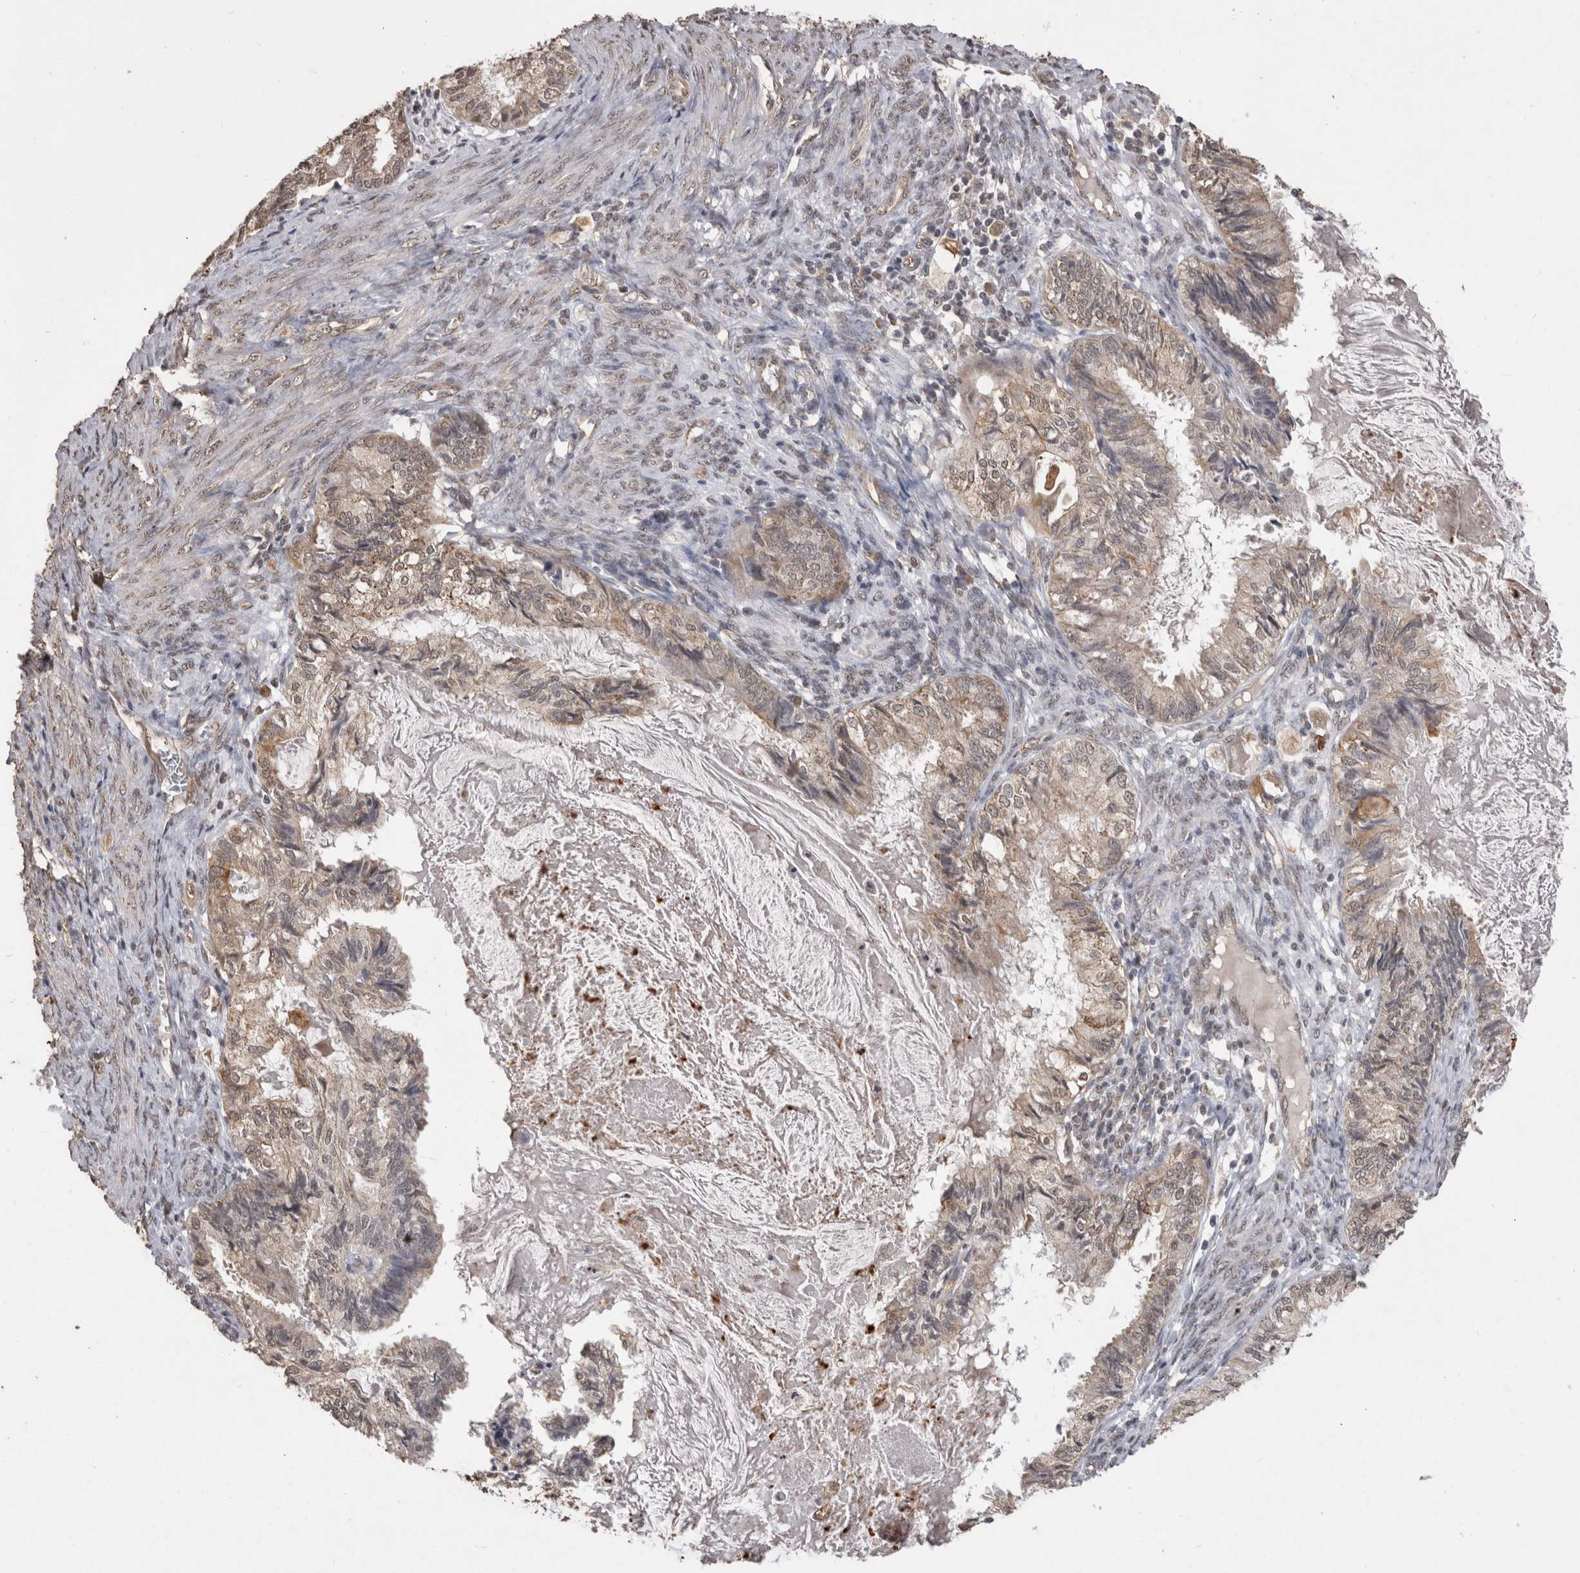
{"staining": {"intensity": "weak", "quantity": ">75%", "location": "cytoplasmic/membranous"}, "tissue": "cervical cancer", "cell_type": "Tumor cells", "image_type": "cancer", "snomed": [{"axis": "morphology", "description": "Normal tissue, NOS"}, {"axis": "morphology", "description": "Adenocarcinoma, NOS"}, {"axis": "topography", "description": "Cervix"}, {"axis": "topography", "description": "Endometrium"}], "caption": "Cervical adenocarcinoma tissue exhibits weak cytoplasmic/membranous positivity in approximately >75% of tumor cells, visualized by immunohistochemistry. The protein of interest is stained brown, and the nuclei are stained in blue (DAB IHC with brightfield microscopy, high magnification).", "gene": "PAK4", "patient": {"sex": "female", "age": 86}}